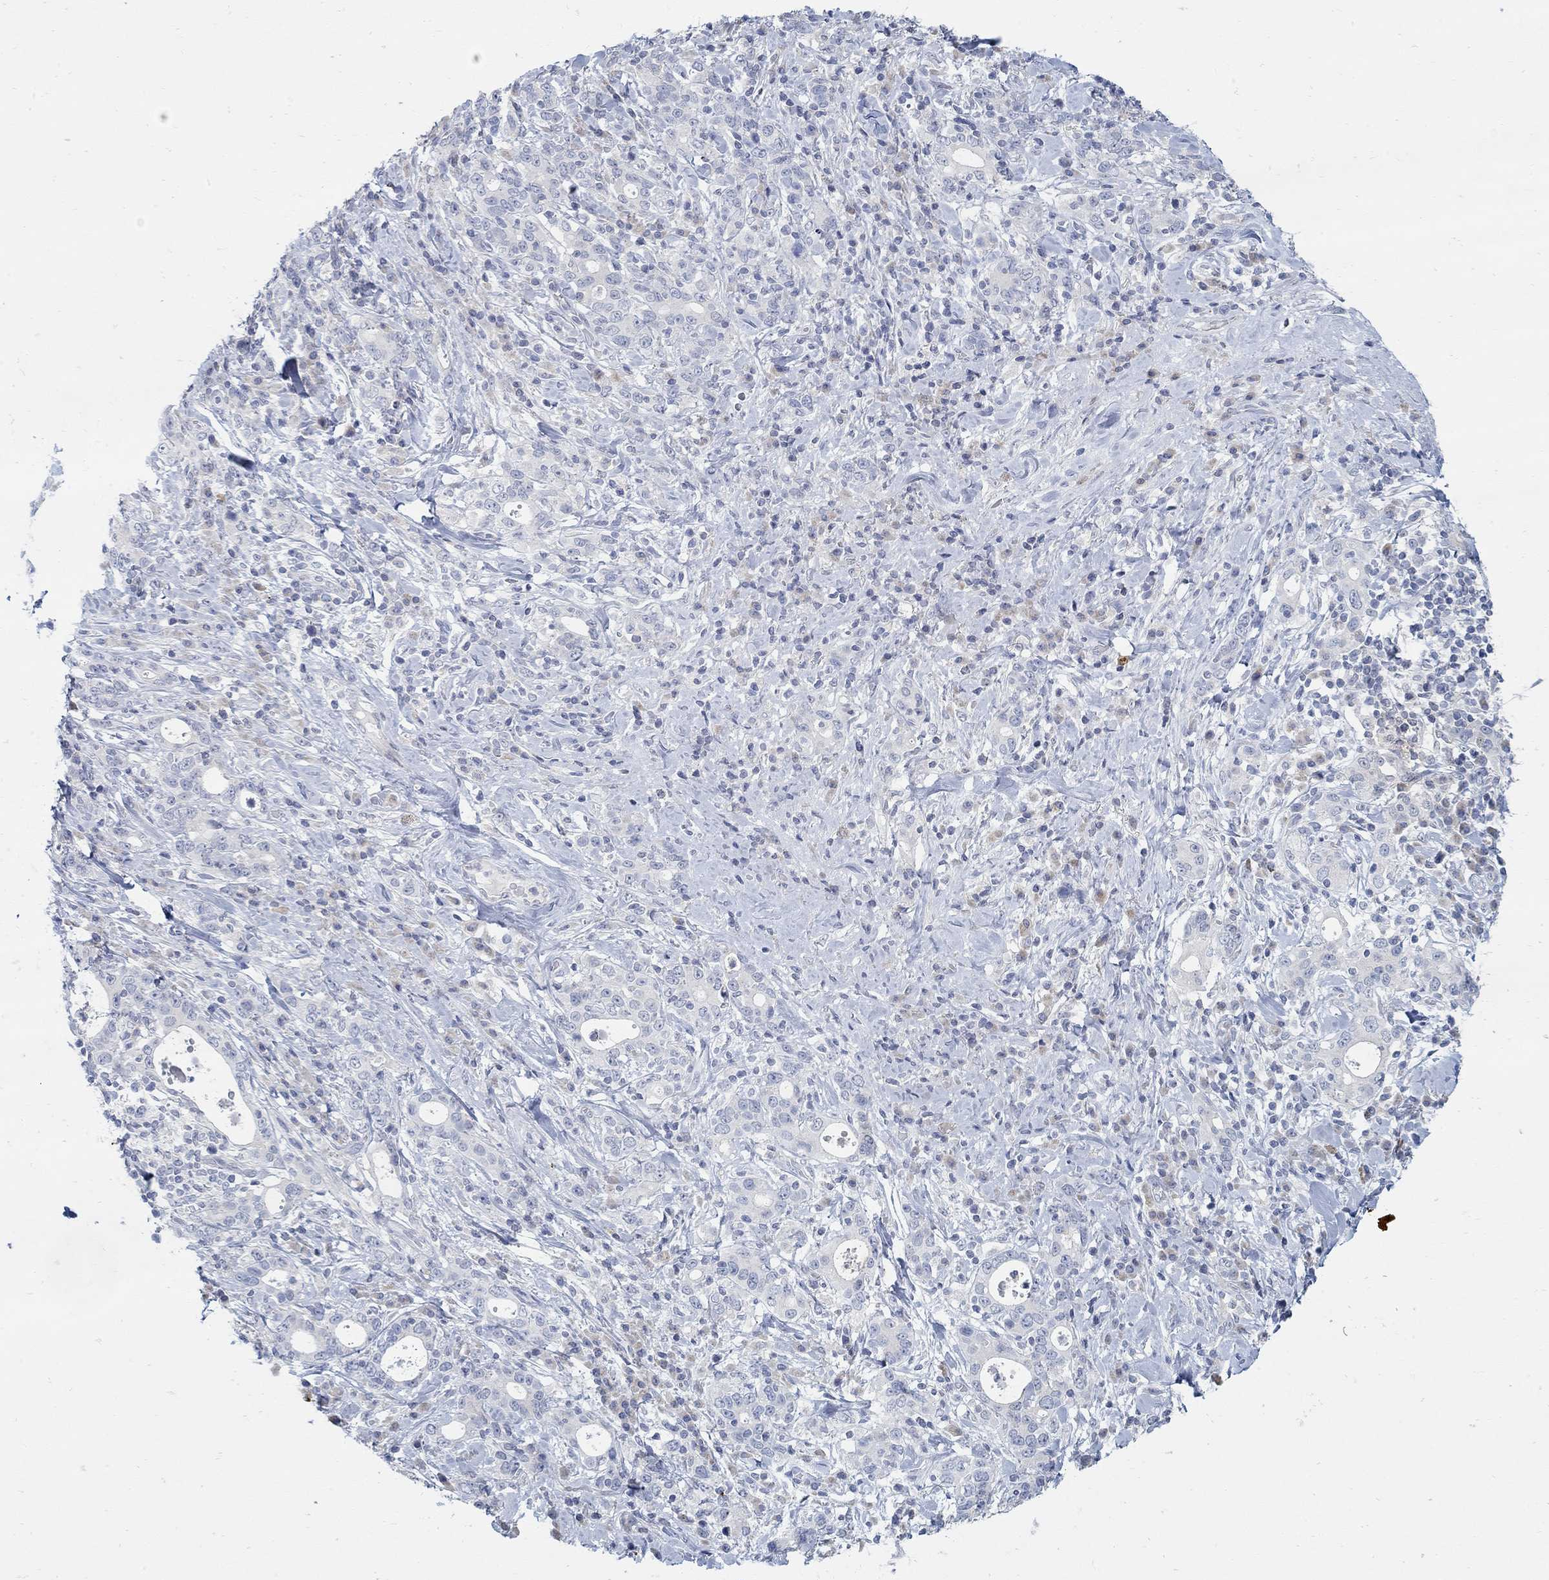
{"staining": {"intensity": "negative", "quantity": "none", "location": "none"}, "tissue": "stomach cancer", "cell_type": "Tumor cells", "image_type": "cancer", "snomed": [{"axis": "morphology", "description": "Adenocarcinoma, NOS"}, {"axis": "topography", "description": "Stomach"}], "caption": "Immunohistochemical staining of human stomach cancer (adenocarcinoma) reveals no significant staining in tumor cells.", "gene": "ANO7", "patient": {"sex": "male", "age": 79}}